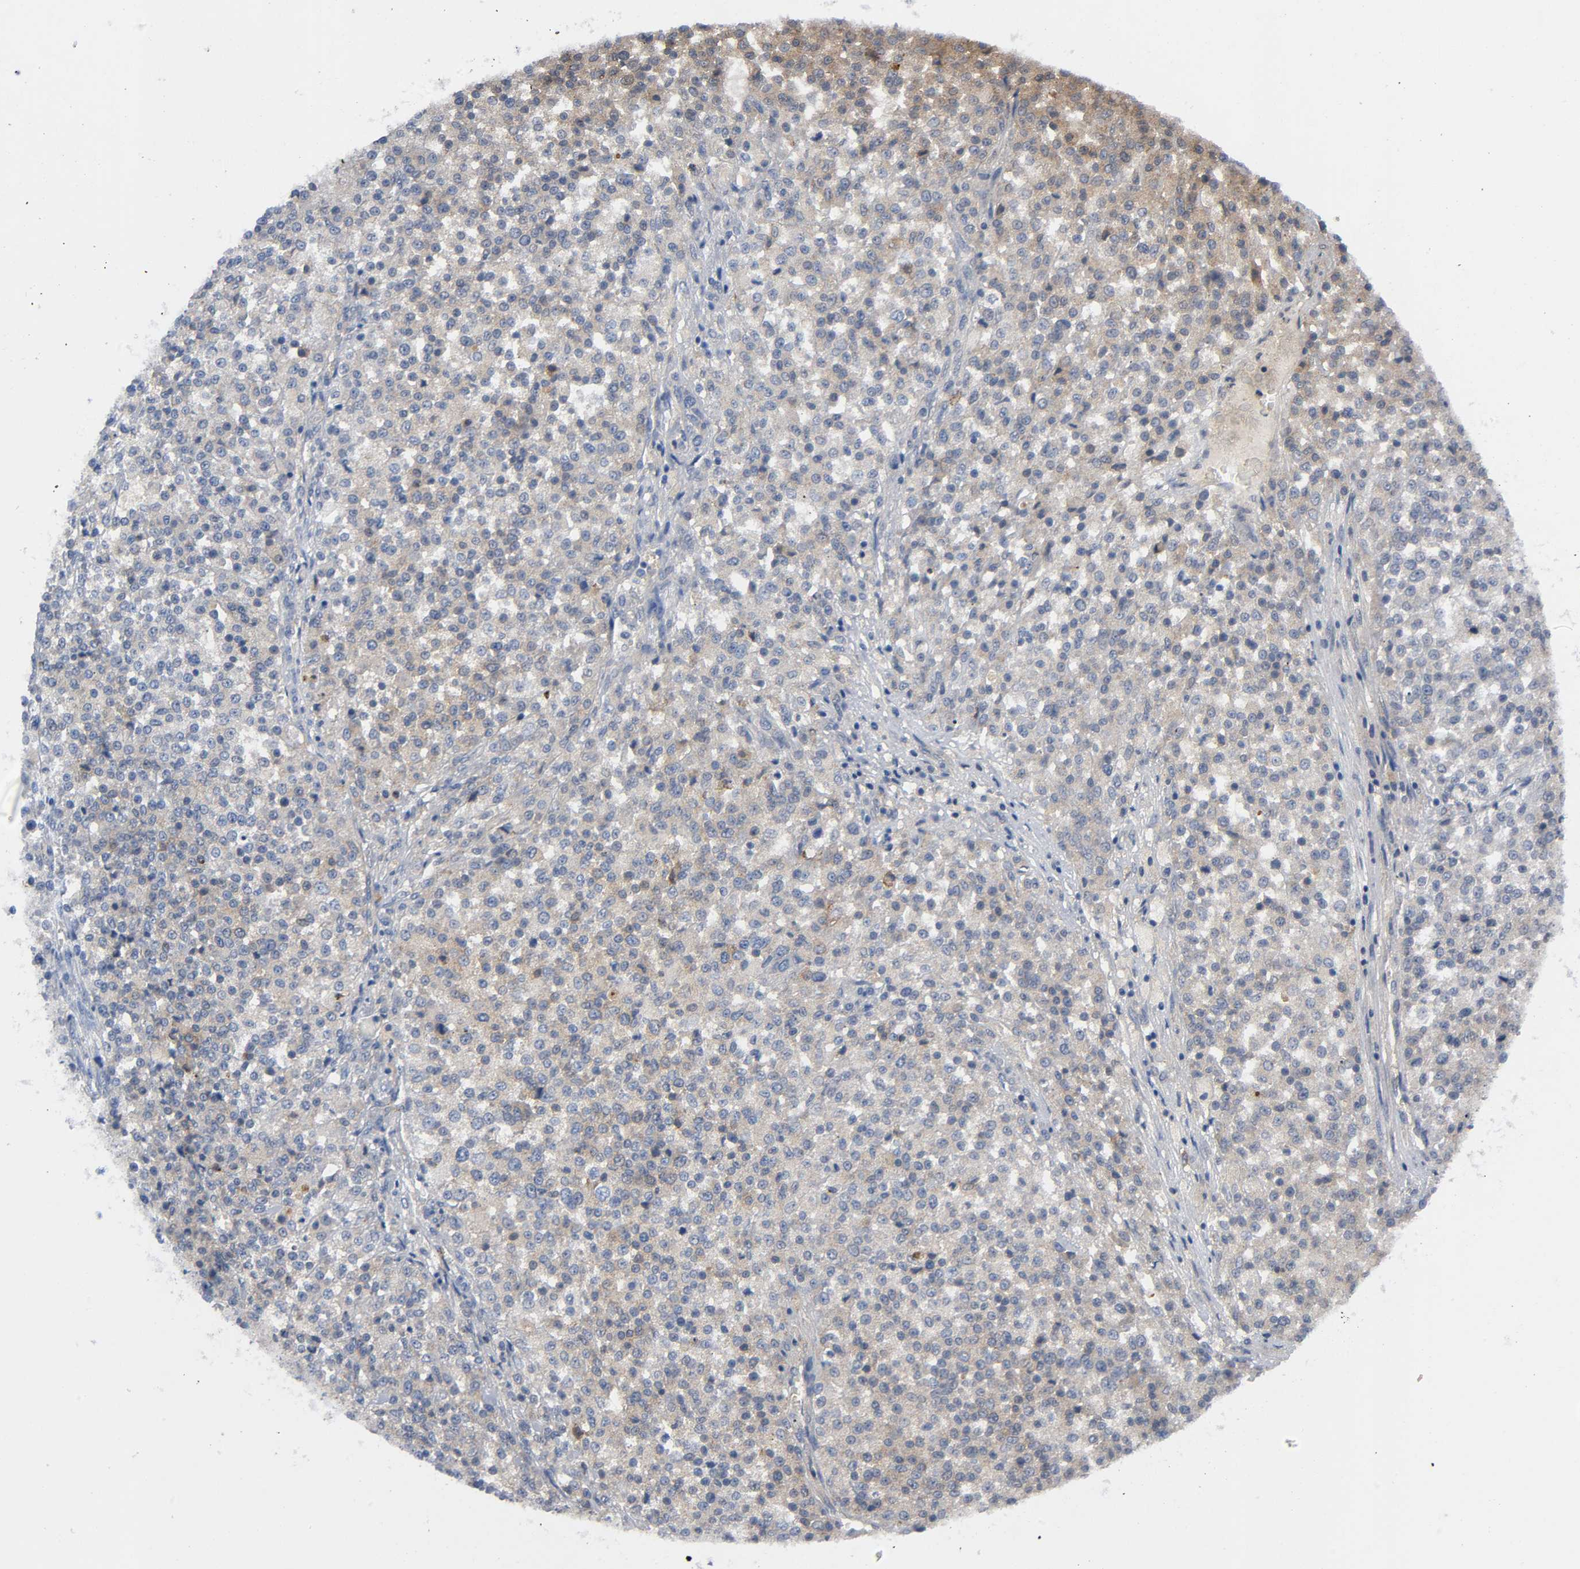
{"staining": {"intensity": "weak", "quantity": ">75%", "location": "cytoplasmic/membranous"}, "tissue": "testis cancer", "cell_type": "Tumor cells", "image_type": "cancer", "snomed": [{"axis": "morphology", "description": "Seminoma, NOS"}, {"axis": "topography", "description": "Testis"}], "caption": "About >75% of tumor cells in testis seminoma demonstrate weak cytoplasmic/membranous protein staining as visualized by brown immunohistochemical staining.", "gene": "HDAC6", "patient": {"sex": "male", "age": 59}}